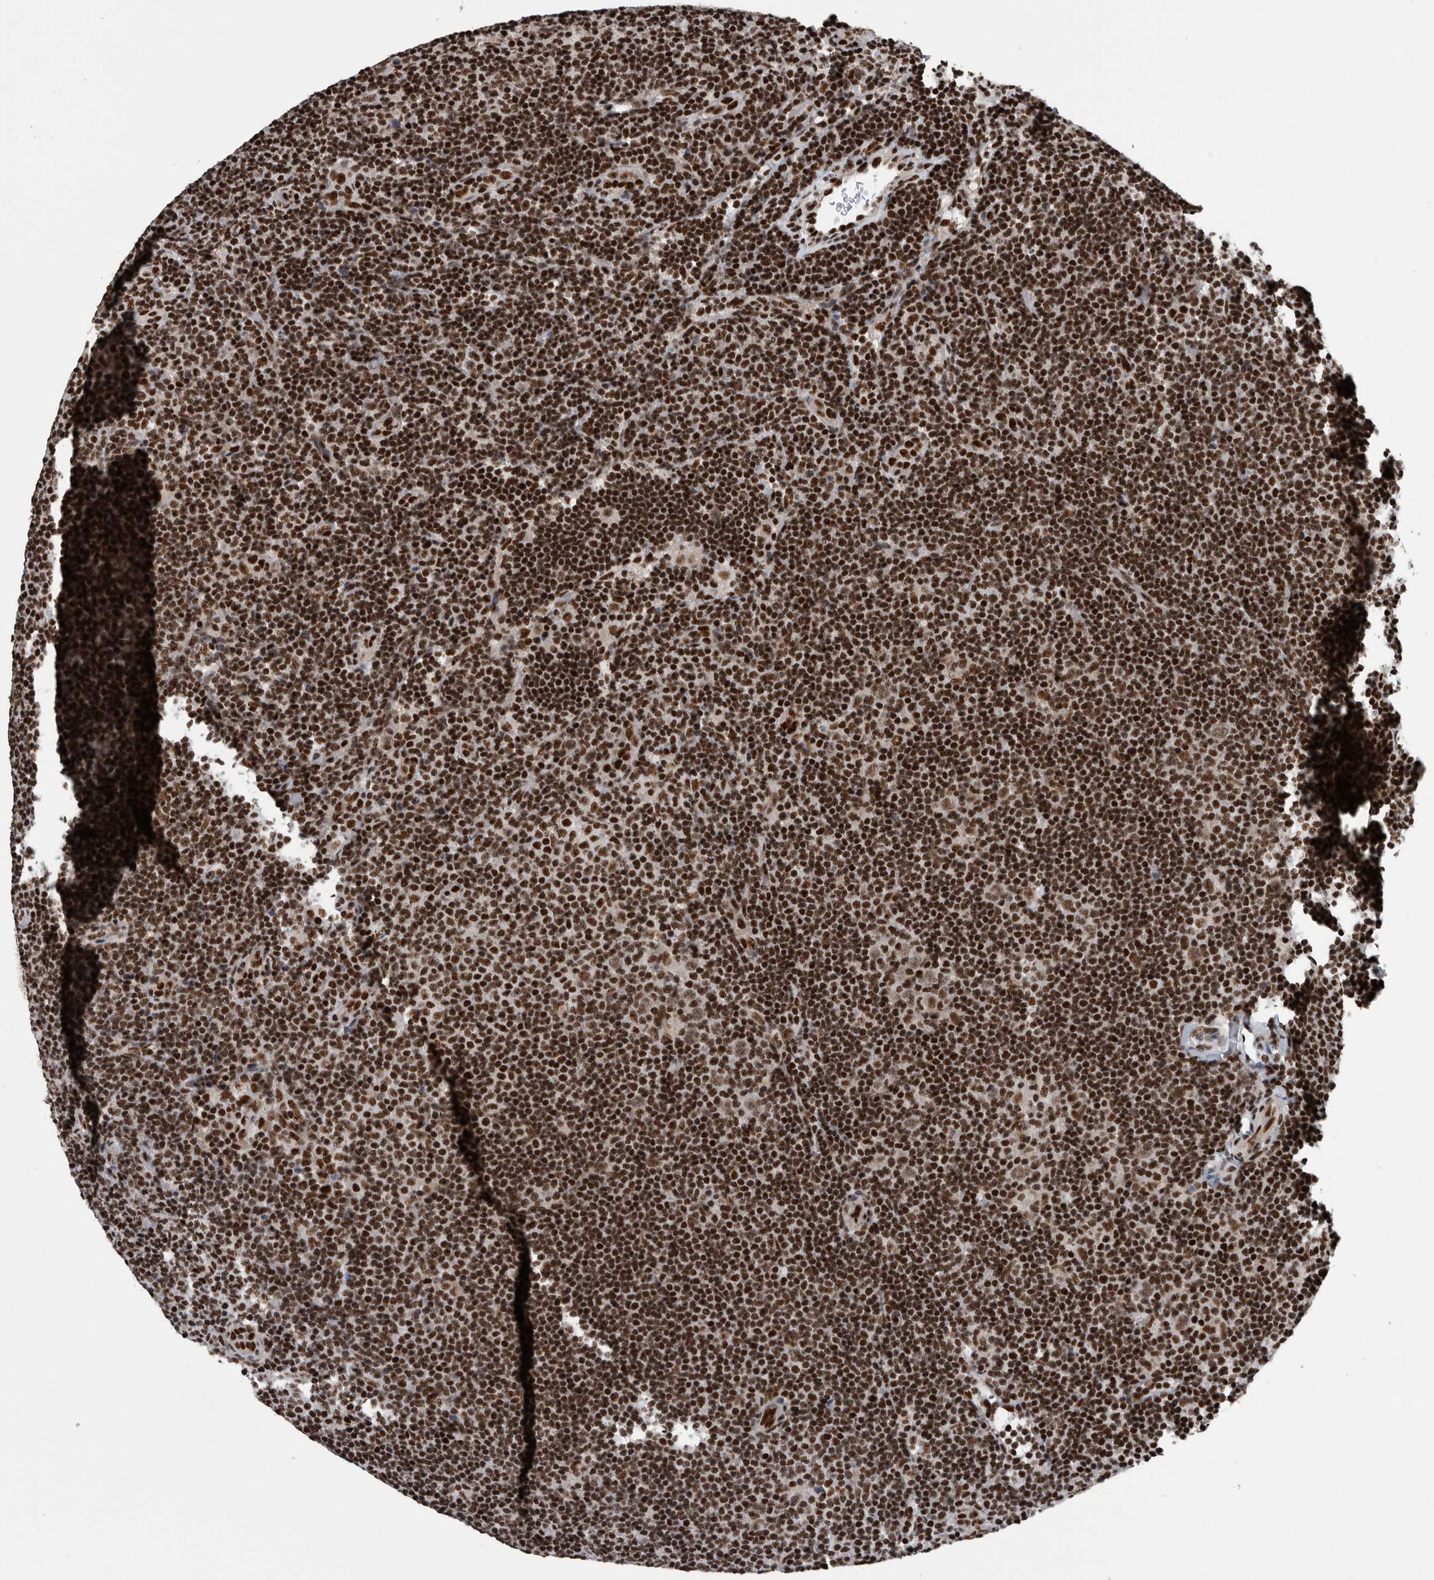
{"staining": {"intensity": "moderate", "quantity": "25%-75%", "location": "nuclear"}, "tissue": "lymphoma", "cell_type": "Tumor cells", "image_type": "cancer", "snomed": [{"axis": "morphology", "description": "Hodgkin's disease, NOS"}, {"axis": "topography", "description": "Lymph node"}], "caption": "This is an image of immunohistochemistry staining of lymphoma, which shows moderate expression in the nuclear of tumor cells.", "gene": "SENP7", "patient": {"sex": "female", "age": 57}}